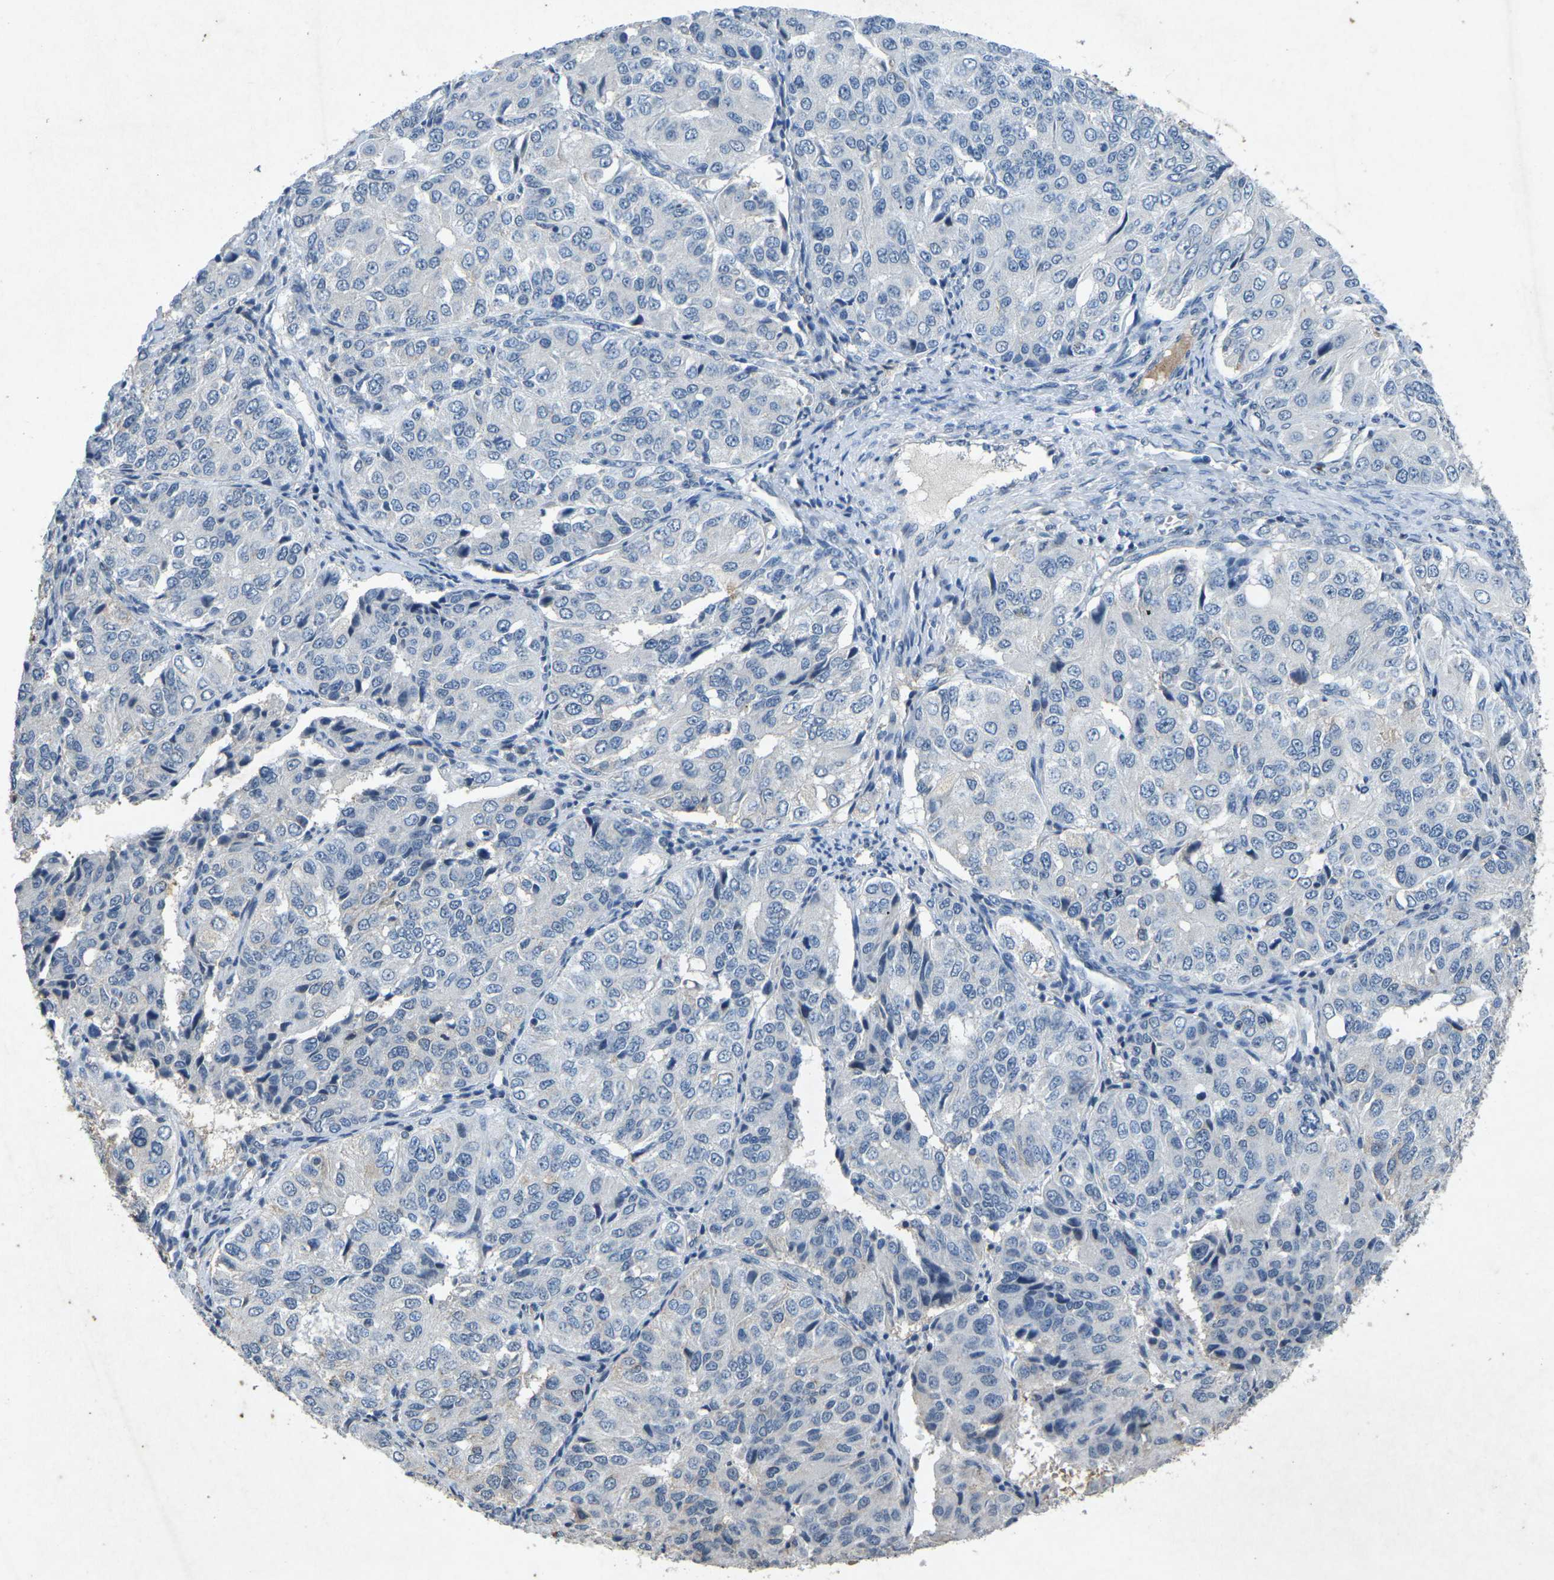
{"staining": {"intensity": "negative", "quantity": "none", "location": "none"}, "tissue": "ovarian cancer", "cell_type": "Tumor cells", "image_type": "cancer", "snomed": [{"axis": "morphology", "description": "Carcinoma, endometroid"}, {"axis": "topography", "description": "Ovary"}], "caption": "IHC of human endometroid carcinoma (ovarian) displays no positivity in tumor cells. (Brightfield microscopy of DAB IHC at high magnification).", "gene": "A1BG", "patient": {"sex": "female", "age": 51}}